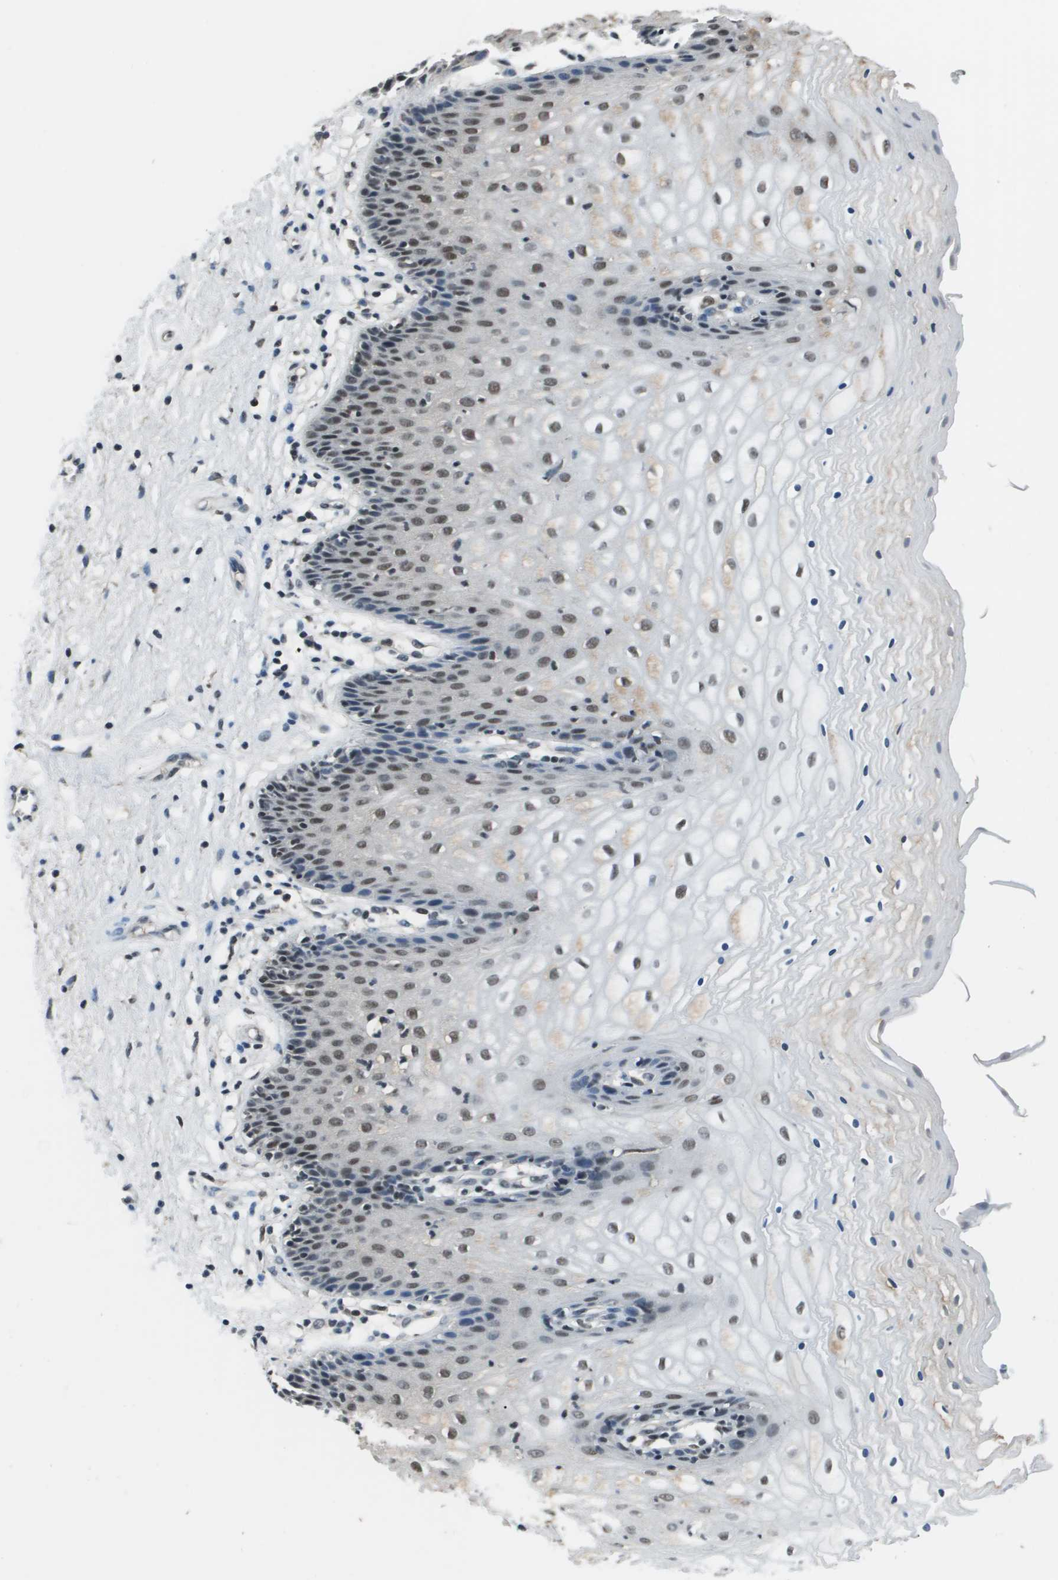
{"staining": {"intensity": "moderate", "quantity": "25%-75%", "location": "nuclear"}, "tissue": "vagina", "cell_type": "Squamous epithelial cells", "image_type": "normal", "snomed": [{"axis": "morphology", "description": "Normal tissue, NOS"}, {"axis": "topography", "description": "Vagina"}], "caption": "High-magnification brightfield microscopy of normal vagina stained with DAB (brown) and counterstained with hematoxylin (blue). squamous epithelial cells exhibit moderate nuclear positivity is present in approximately25%-75% of cells.", "gene": "THRAP3", "patient": {"sex": "female", "age": 34}}